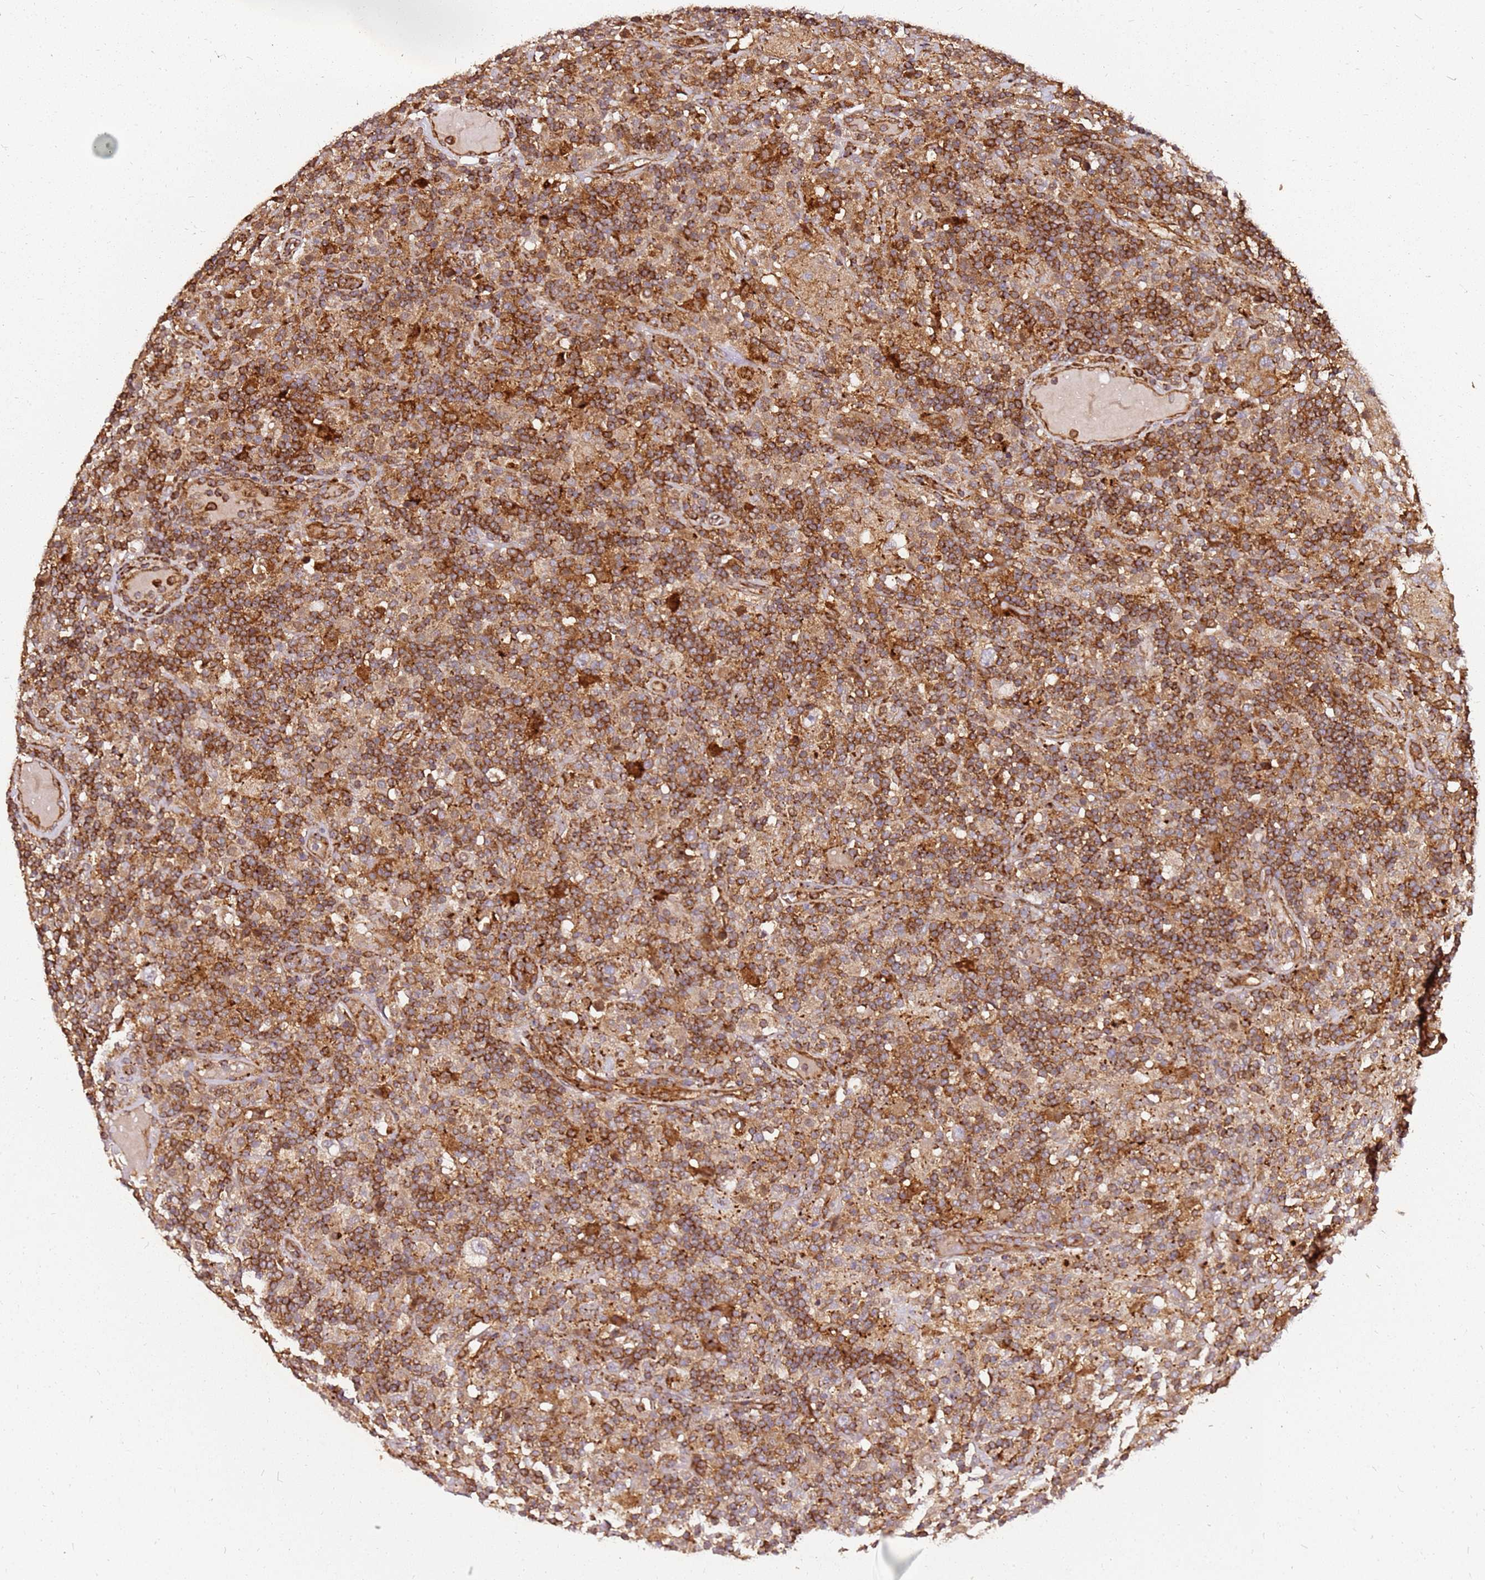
{"staining": {"intensity": "weak", "quantity": "25%-75%", "location": "cytoplasmic/membranous"}, "tissue": "lymphoma", "cell_type": "Tumor cells", "image_type": "cancer", "snomed": [{"axis": "morphology", "description": "Hodgkin's disease, NOS"}, {"axis": "topography", "description": "Lymph node"}], "caption": "Immunohistochemical staining of human lymphoma shows low levels of weak cytoplasmic/membranous staining in about 25%-75% of tumor cells.", "gene": "DVL3", "patient": {"sex": "male", "age": 70}}